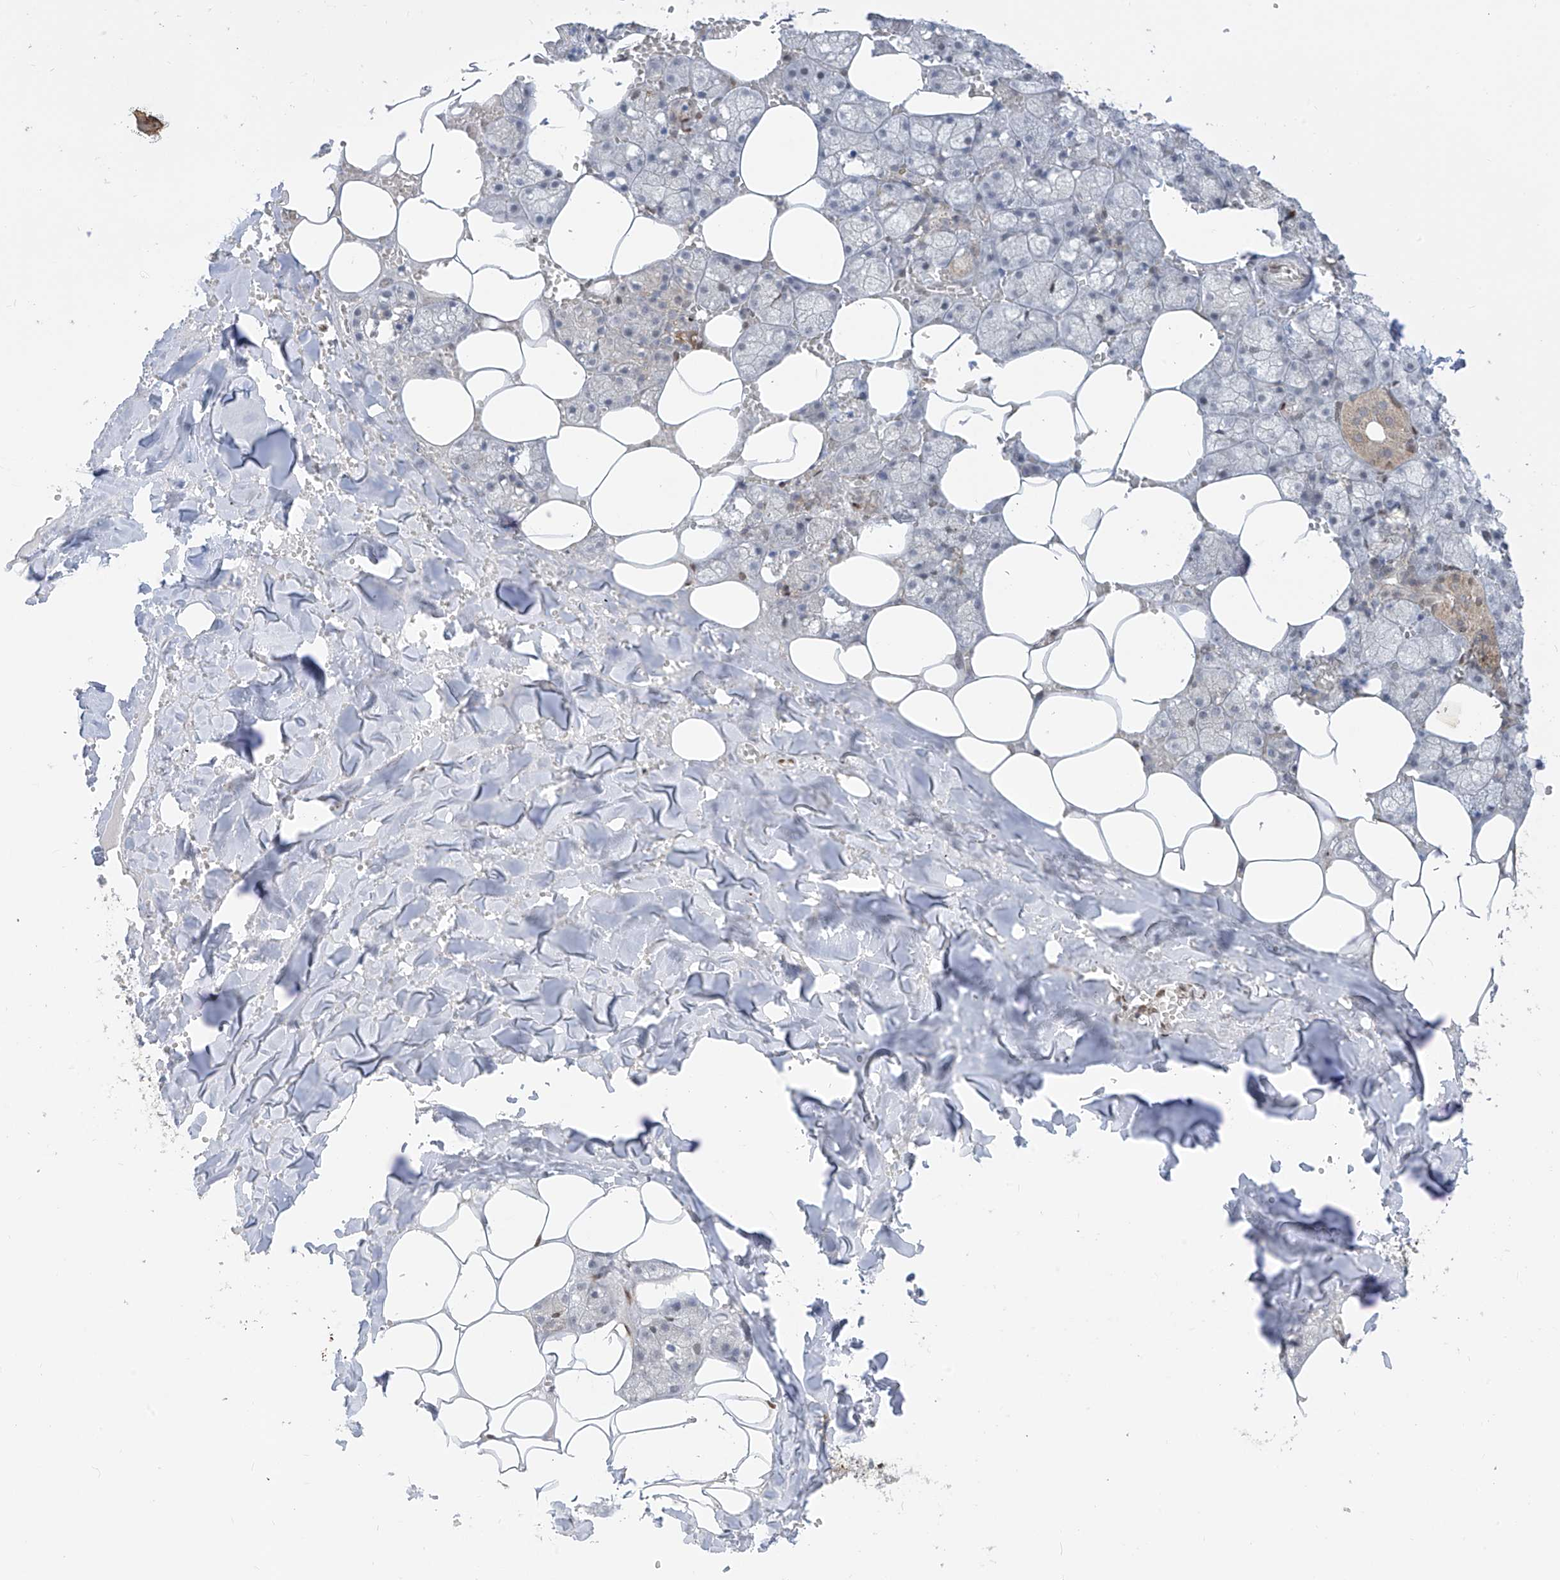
{"staining": {"intensity": "moderate", "quantity": "<25%", "location": "cytoplasmic/membranous"}, "tissue": "salivary gland", "cell_type": "Glandular cells", "image_type": "normal", "snomed": [{"axis": "morphology", "description": "Normal tissue, NOS"}, {"axis": "topography", "description": "Salivary gland"}], "caption": "An image of human salivary gland stained for a protein displays moderate cytoplasmic/membranous brown staining in glandular cells.", "gene": "PM20D2", "patient": {"sex": "male", "age": 62}}